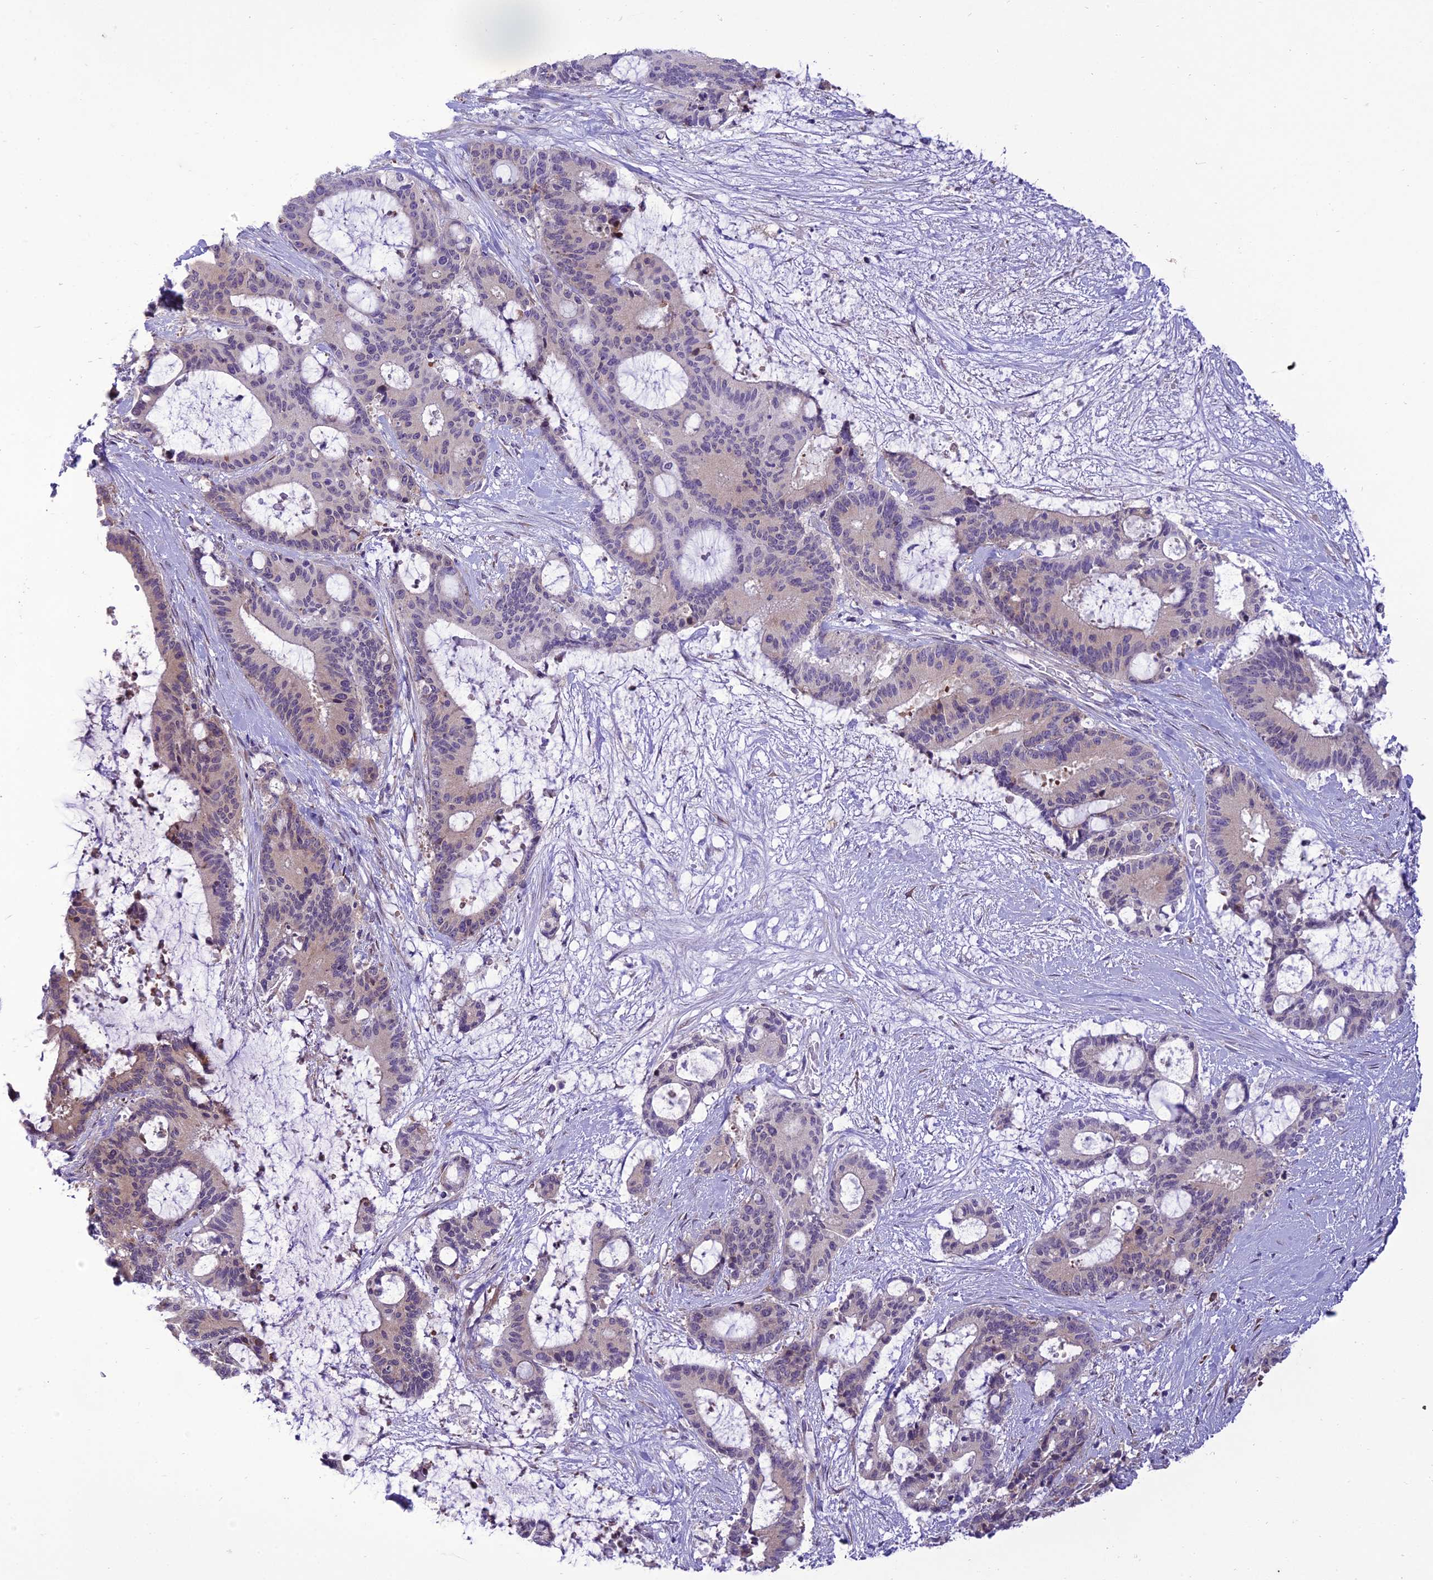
{"staining": {"intensity": "weak", "quantity": "<25%", "location": "cytoplasmic/membranous"}, "tissue": "liver cancer", "cell_type": "Tumor cells", "image_type": "cancer", "snomed": [{"axis": "morphology", "description": "Normal tissue, NOS"}, {"axis": "morphology", "description": "Cholangiocarcinoma"}, {"axis": "topography", "description": "Liver"}, {"axis": "topography", "description": "Peripheral nerve tissue"}], "caption": "There is no significant positivity in tumor cells of cholangiocarcinoma (liver). (DAB (3,3'-diaminobenzidine) IHC visualized using brightfield microscopy, high magnification).", "gene": "NEURL2", "patient": {"sex": "female", "age": 73}}